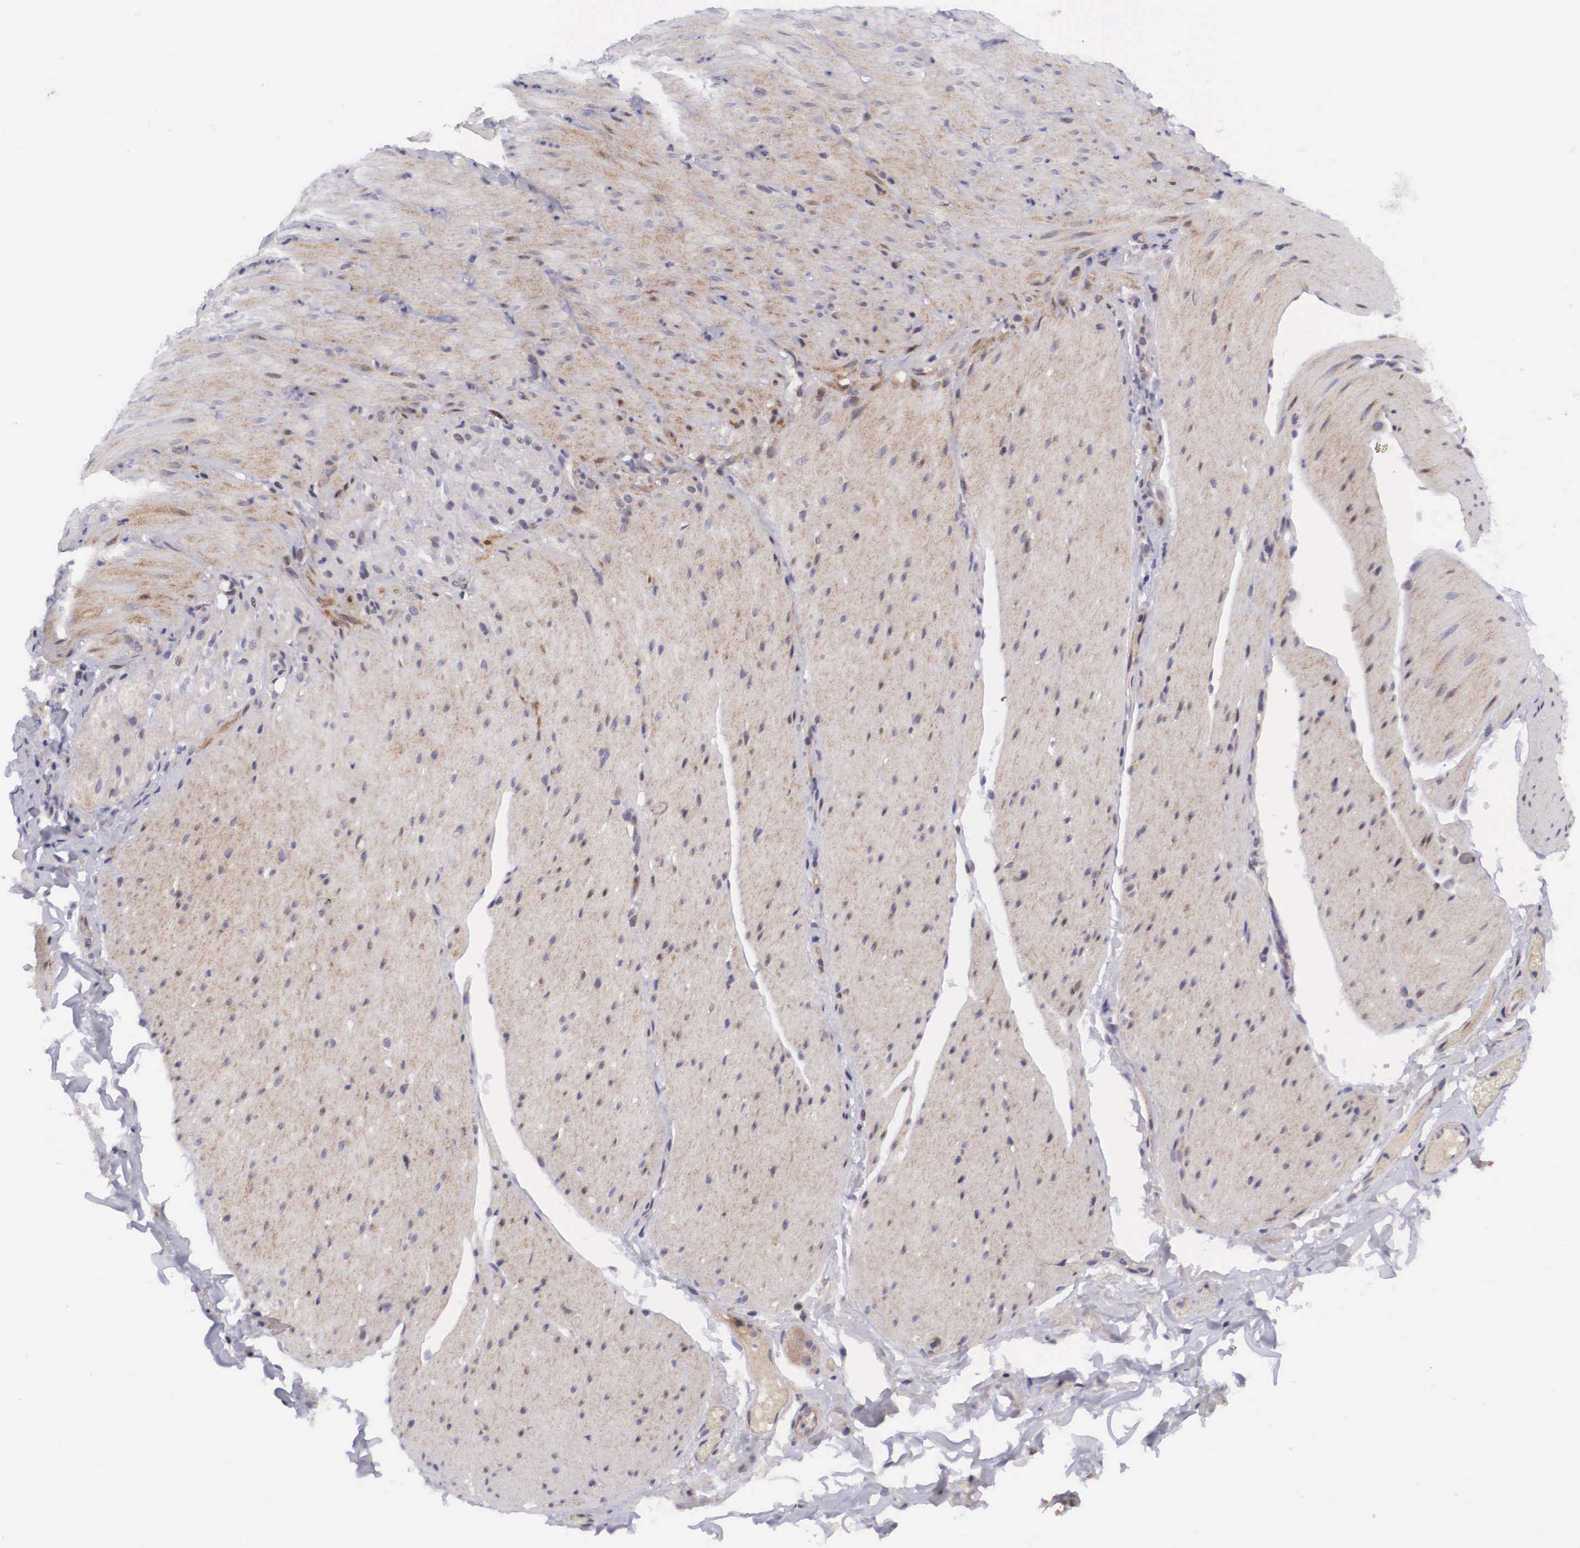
{"staining": {"intensity": "weak", "quantity": "25%-75%", "location": "cytoplasmic/membranous"}, "tissue": "smooth muscle", "cell_type": "Smooth muscle cells", "image_type": "normal", "snomed": [{"axis": "morphology", "description": "Normal tissue, NOS"}, {"axis": "topography", "description": "Duodenum"}], "caption": "IHC of benign human smooth muscle reveals low levels of weak cytoplasmic/membranous expression in approximately 25%-75% of smooth muscle cells.", "gene": "EMID1", "patient": {"sex": "male", "age": 63}}